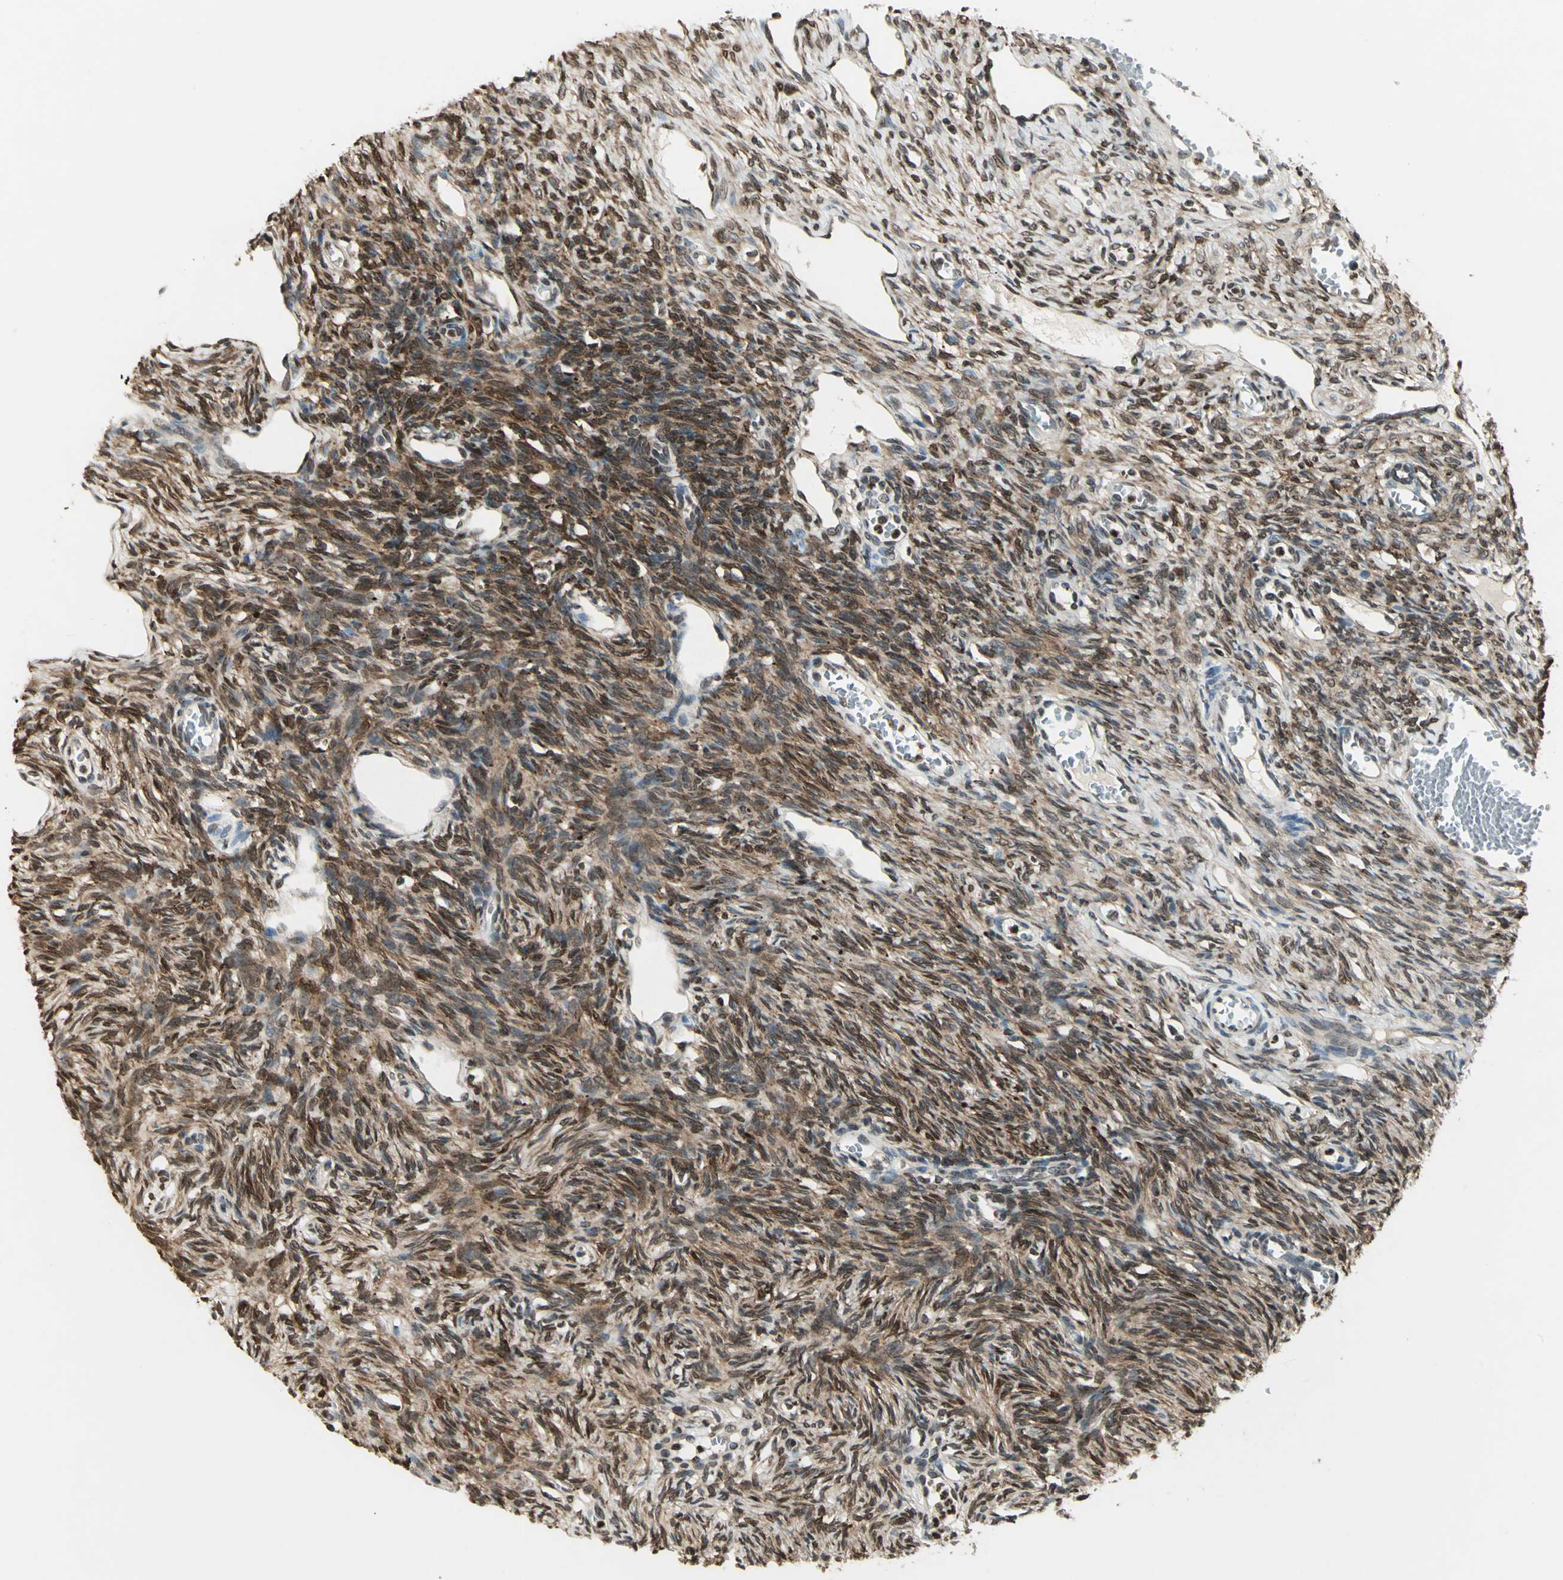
{"staining": {"intensity": "strong", "quantity": "25%-75%", "location": "cytoplasmic/membranous,nuclear"}, "tissue": "ovary", "cell_type": "Ovarian stroma cells", "image_type": "normal", "snomed": [{"axis": "morphology", "description": "Normal tissue, NOS"}, {"axis": "topography", "description": "Ovary"}], "caption": "This is an image of immunohistochemistry staining of normal ovary, which shows strong expression in the cytoplasmic/membranous,nuclear of ovarian stroma cells.", "gene": "LGALS3", "patient": {"sex": "female", "age": 33}}